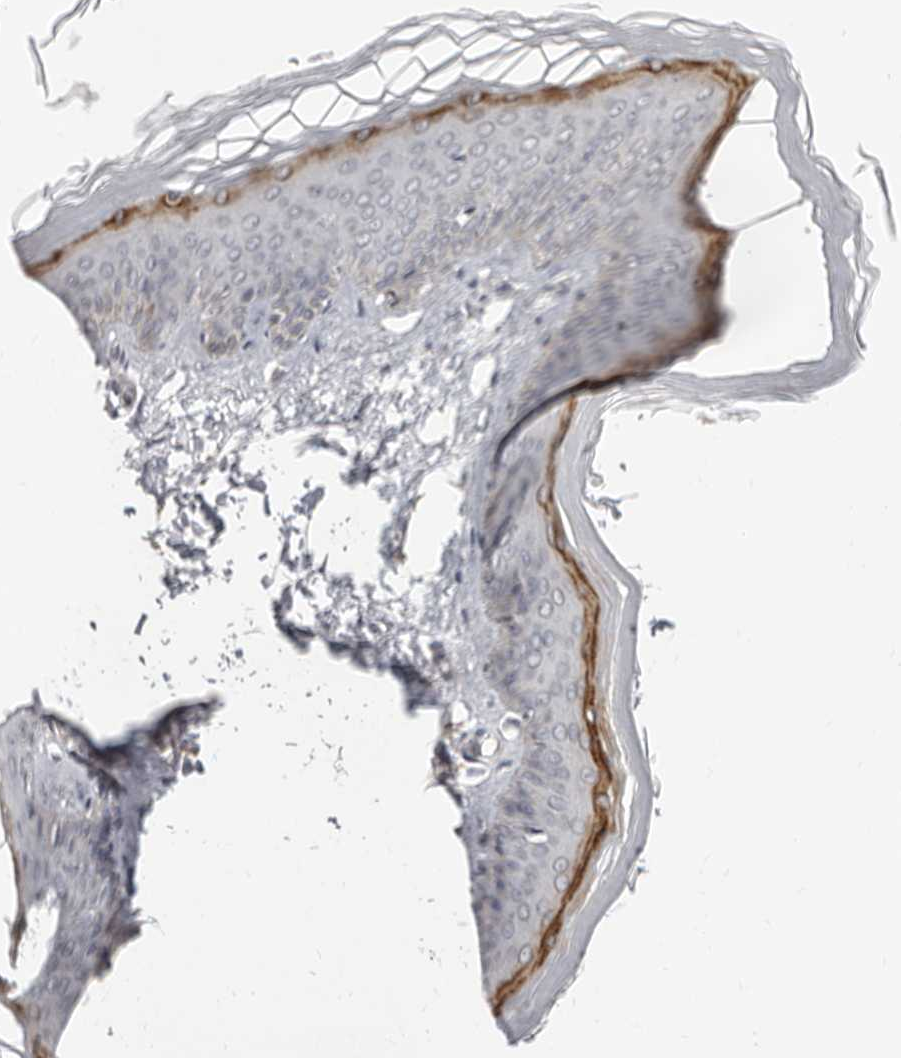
{"staining": {"intensity": "negative", "quantity": "none", "location": "none"}, "tissue": "skin", "cell_type": "Fibroblasts", "image_type": "normal", "snomed": [{"axis": "morphology", "description": "Normal tissue, NOS"}, {"axis": "topography", "description": "Skin"}], "caption": "DAB (3,3'-diaminobenzidine) immunohistochemical staining of unremarkable human skin exhibits no significant expression in fibroblasts.", "gene": "LCORL", "patient": {"sex": "female", "age": 27}}